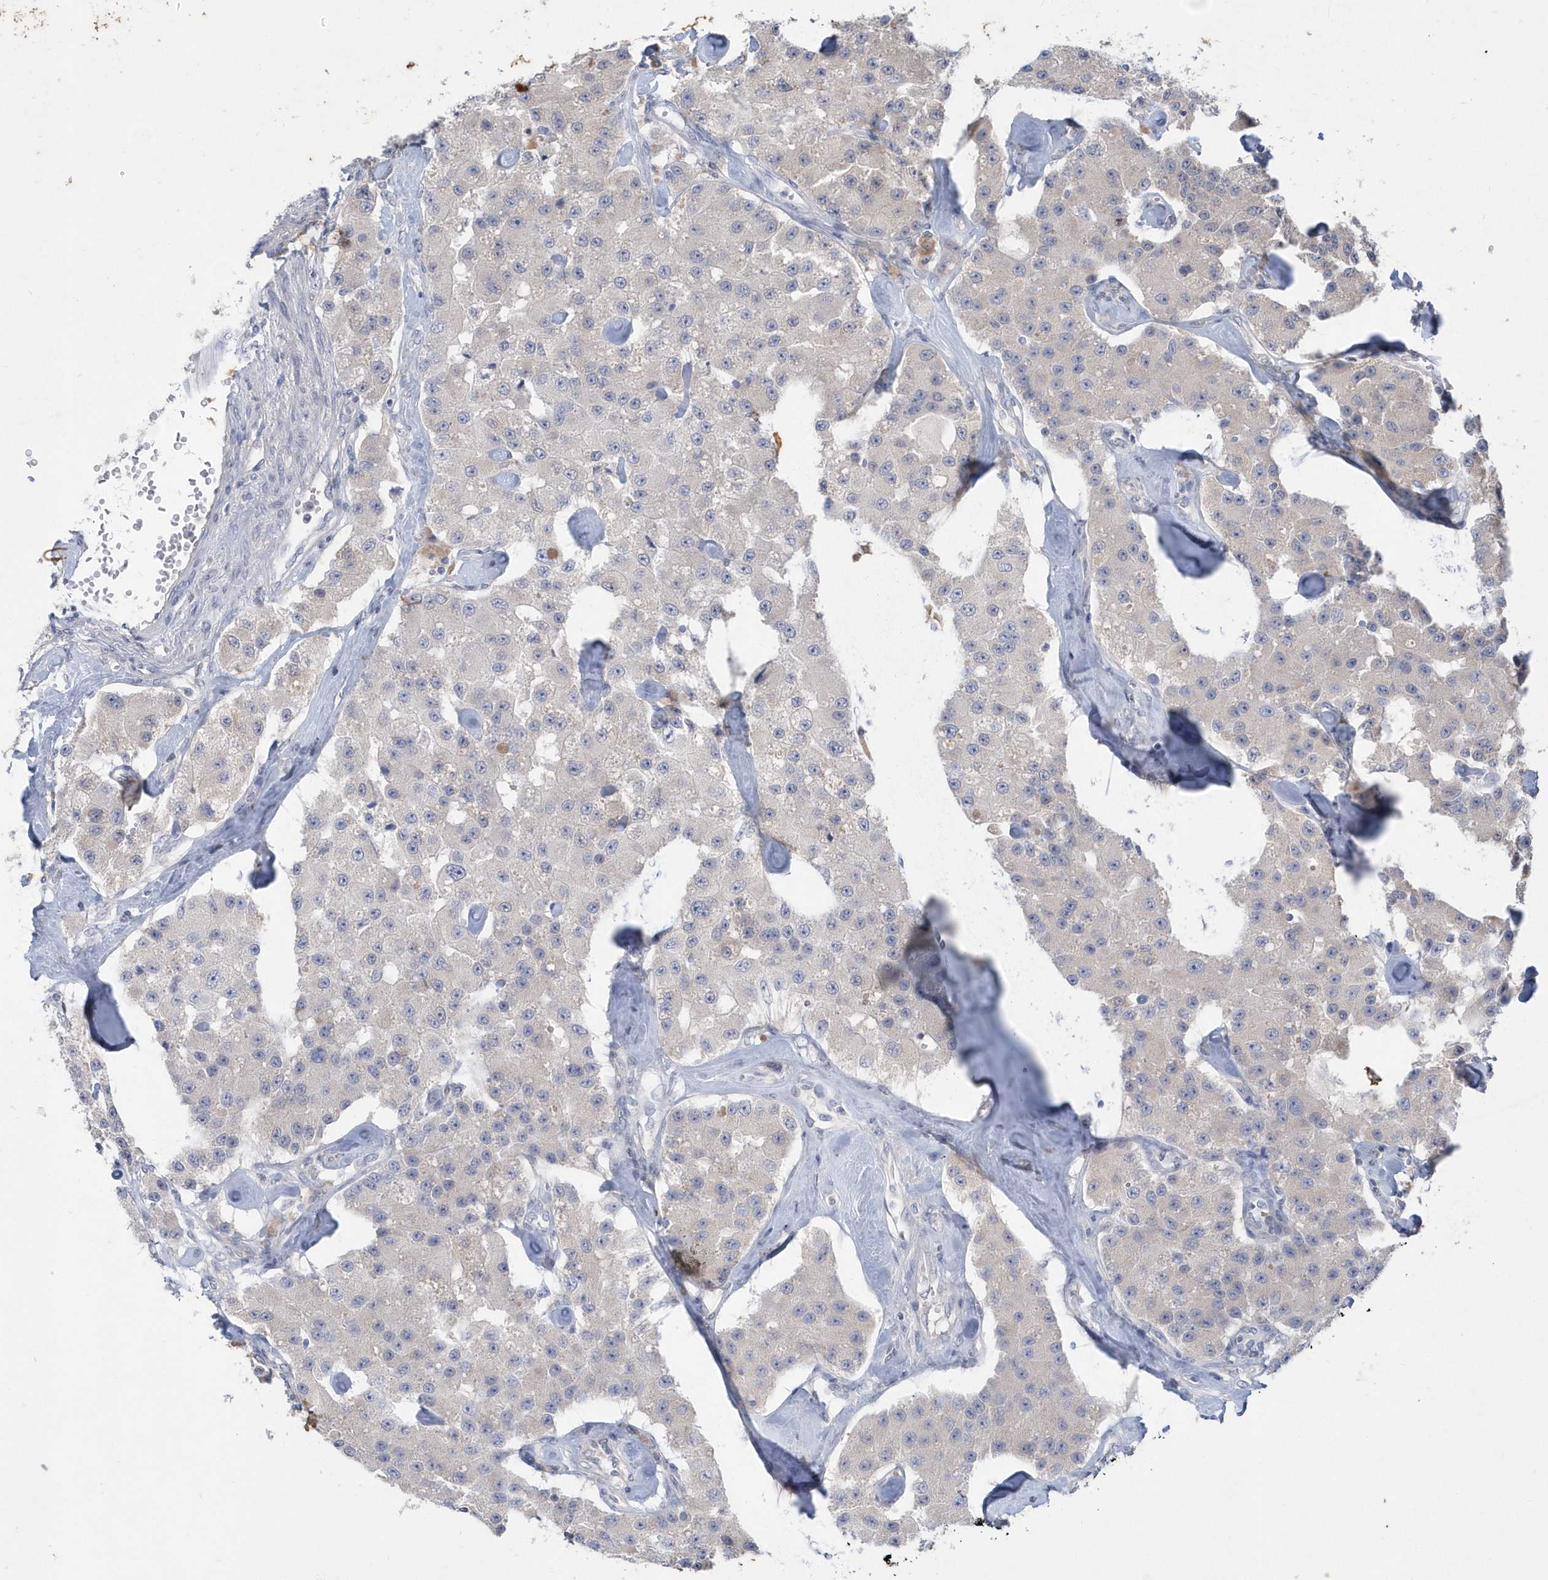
{"staining": {"intensity": "negative", "quantity": "none", "location": "none"}, "tissue": "carcinoid", "cell_type": "Tumor cells", "image_type": "cancer", "snomed": [{"axis": "morphology", "description": "Carcinoid, malignant, NOS"}, {"axis": "topography", "description": "Pancreas"}], "caption": "Human malignant carcinoid stained for a protein using immunohistochemistry exhibits no staining in tumor cells.", "gene": "AKR7A2", "patient": {"sex": "male", "age": 41}}